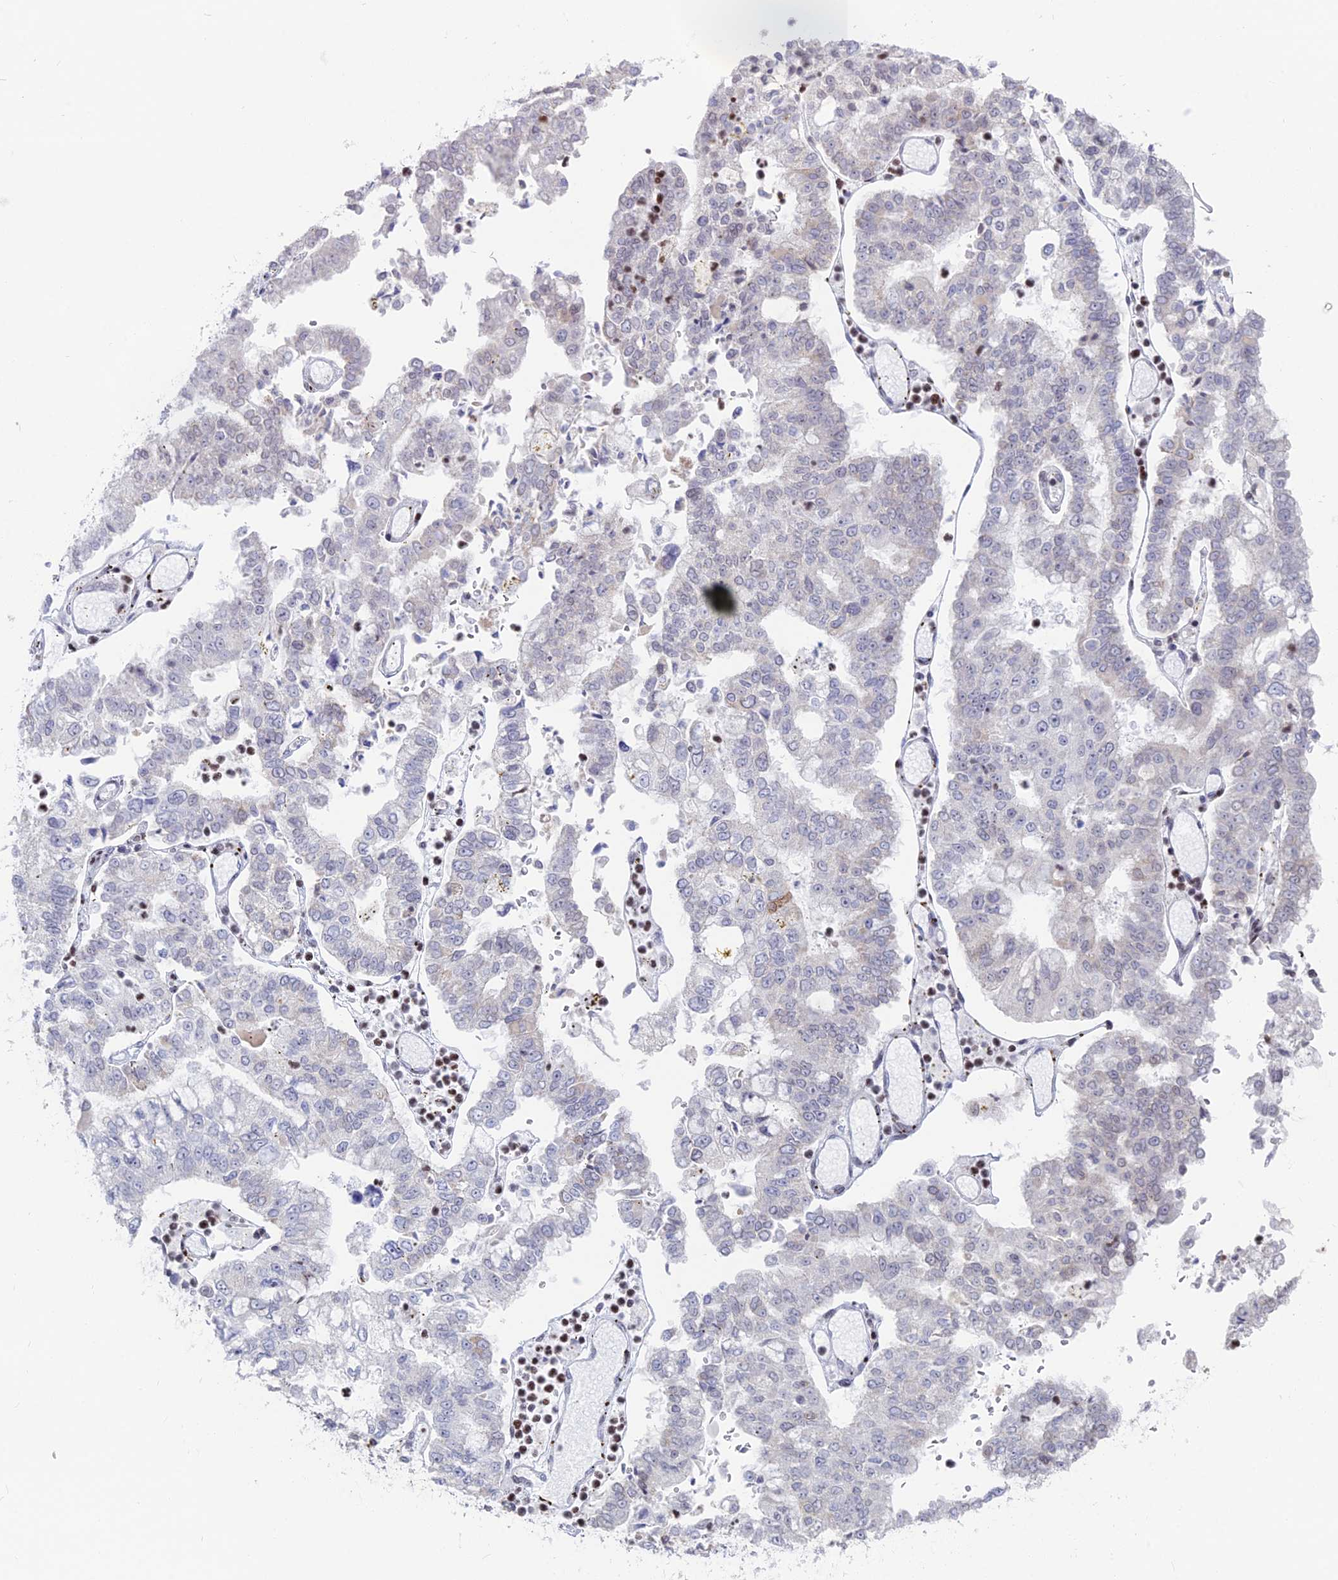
{"staining": {"intensity": "negative", "quantity": "none", "location": "none"}, "tissue": "stomach cancer", "cell_type": "Tumor cells", "image_type": "cancer", "snomed": [{"axis": "morphology", "description": "Adenocarcinoma, NOS"}, {"axis": "topography", "description": "Stomach"}], "caption": "Immunohistochemistry image of neoplastic tissue: adenocarcinoma (stomach) stained with DAB reveals no significant protein positivity in tumor cells.", "gene": "CERS6", "patient": {"sex": "male", "age": 76}}